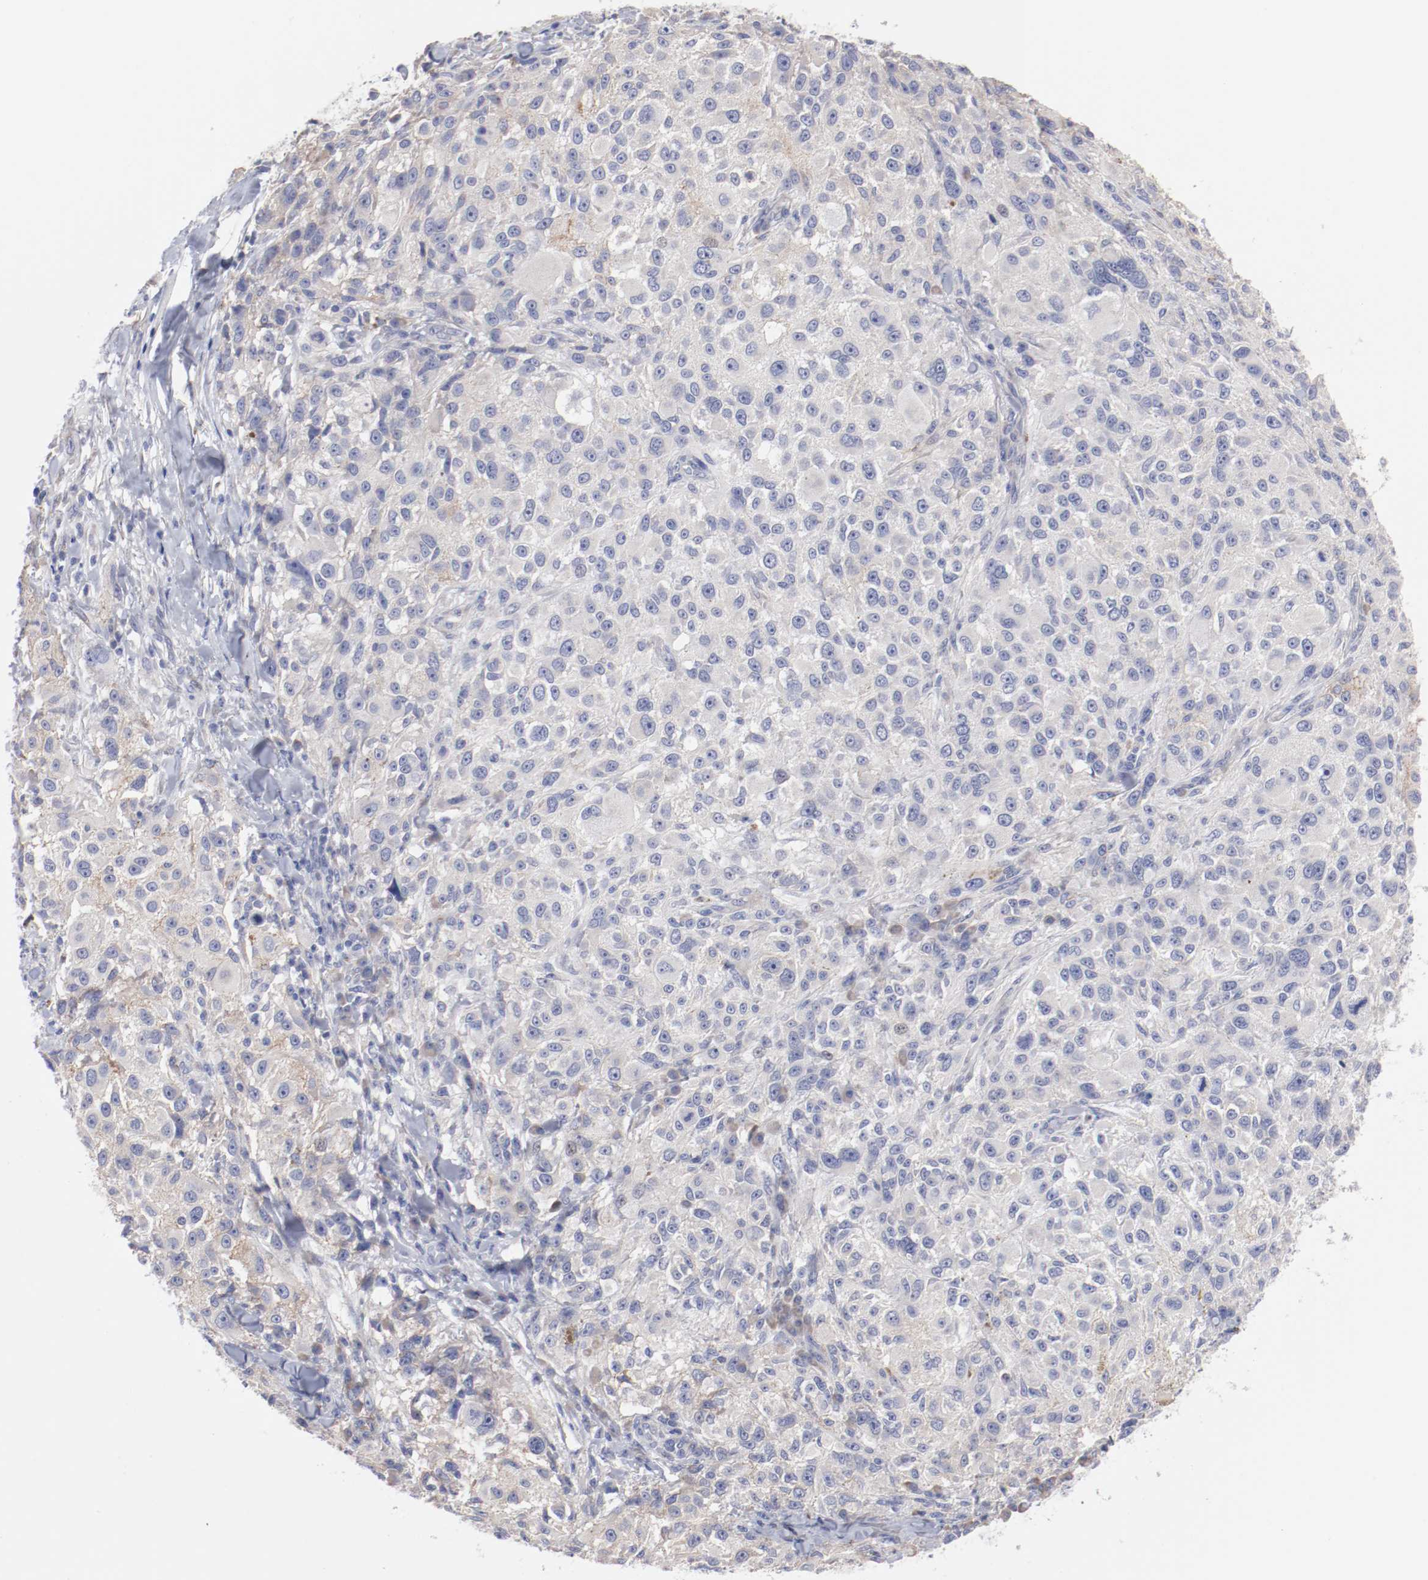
{"staining": {"intensity": "weak", "quantity": "<25%", "location": "cytoplasmic/membranous"}, "tissue": "melanoma", "cell_type": "Tumor cells", "image_type": "cancer", "snomed": [{"axis": "morphology", "description": "Necrosis, NOS"}, {"axis": "morphology", "description": "Malignant melanoma, NOS"}, {"axis": "topography", "description": "Skin"}], "caption": "This is an IHC micrograph of human melanoma. There is no expression in tumor cells.", "gene": "CPE", "patient": {"sex": "female", "age": 87}}